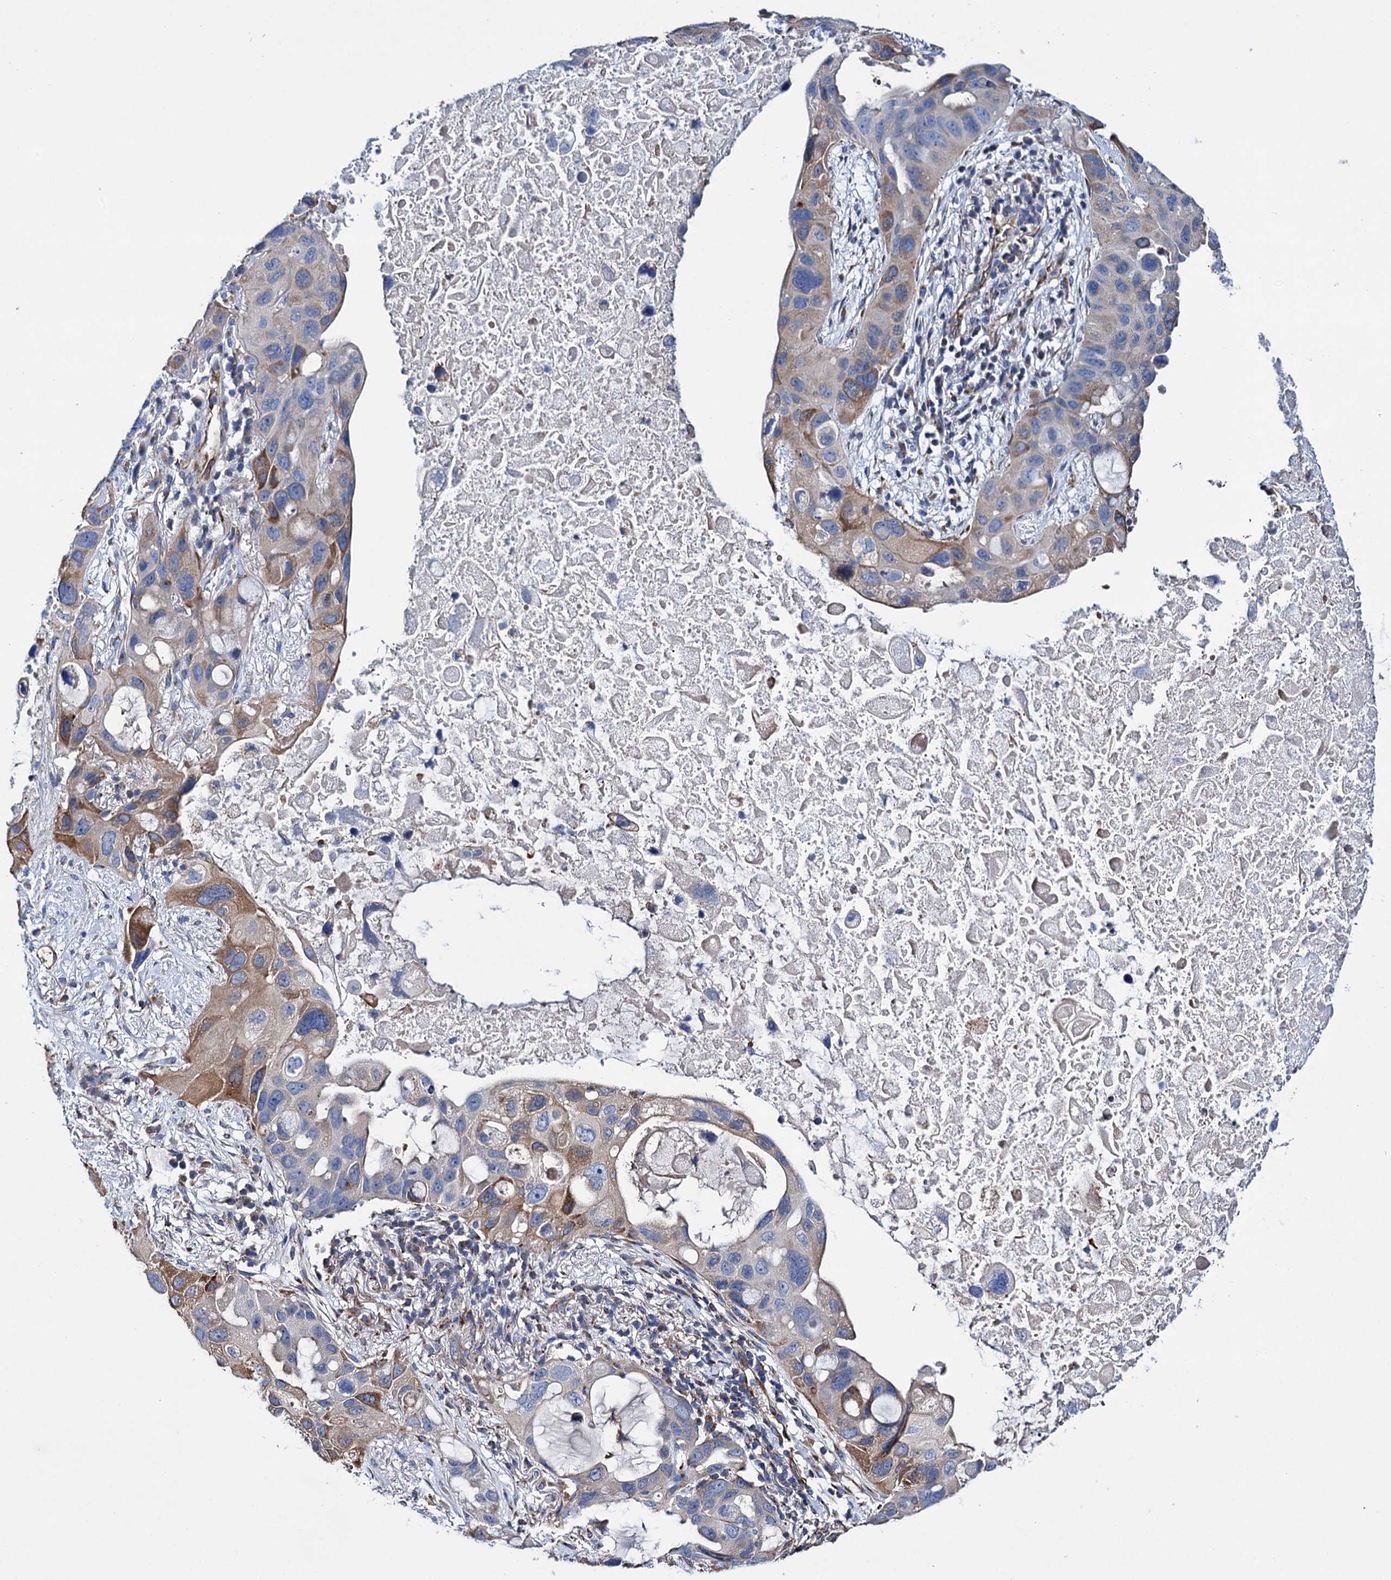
{"staining": {"intensity": "moderate", "quantity": "<25%", "location": "cytoplasmic/membranous"}, "tissue": "lung cancer", "cell_type": "Tumor cells", "image_type": "cancer", "snomed": [{"axis": "morphology", "description": "Squamous cell carcinoma, NOS"}, {"axis": "topography", "description": "Lung"}], "caption": "An image of human lung squamous cell carcinoma stained for a protein demonstrates moderate cytoplasmic/membranous brown staining in tumor cells.", "gene": "SCPEP1", "patient": {"sex": "female", "age": 73}}